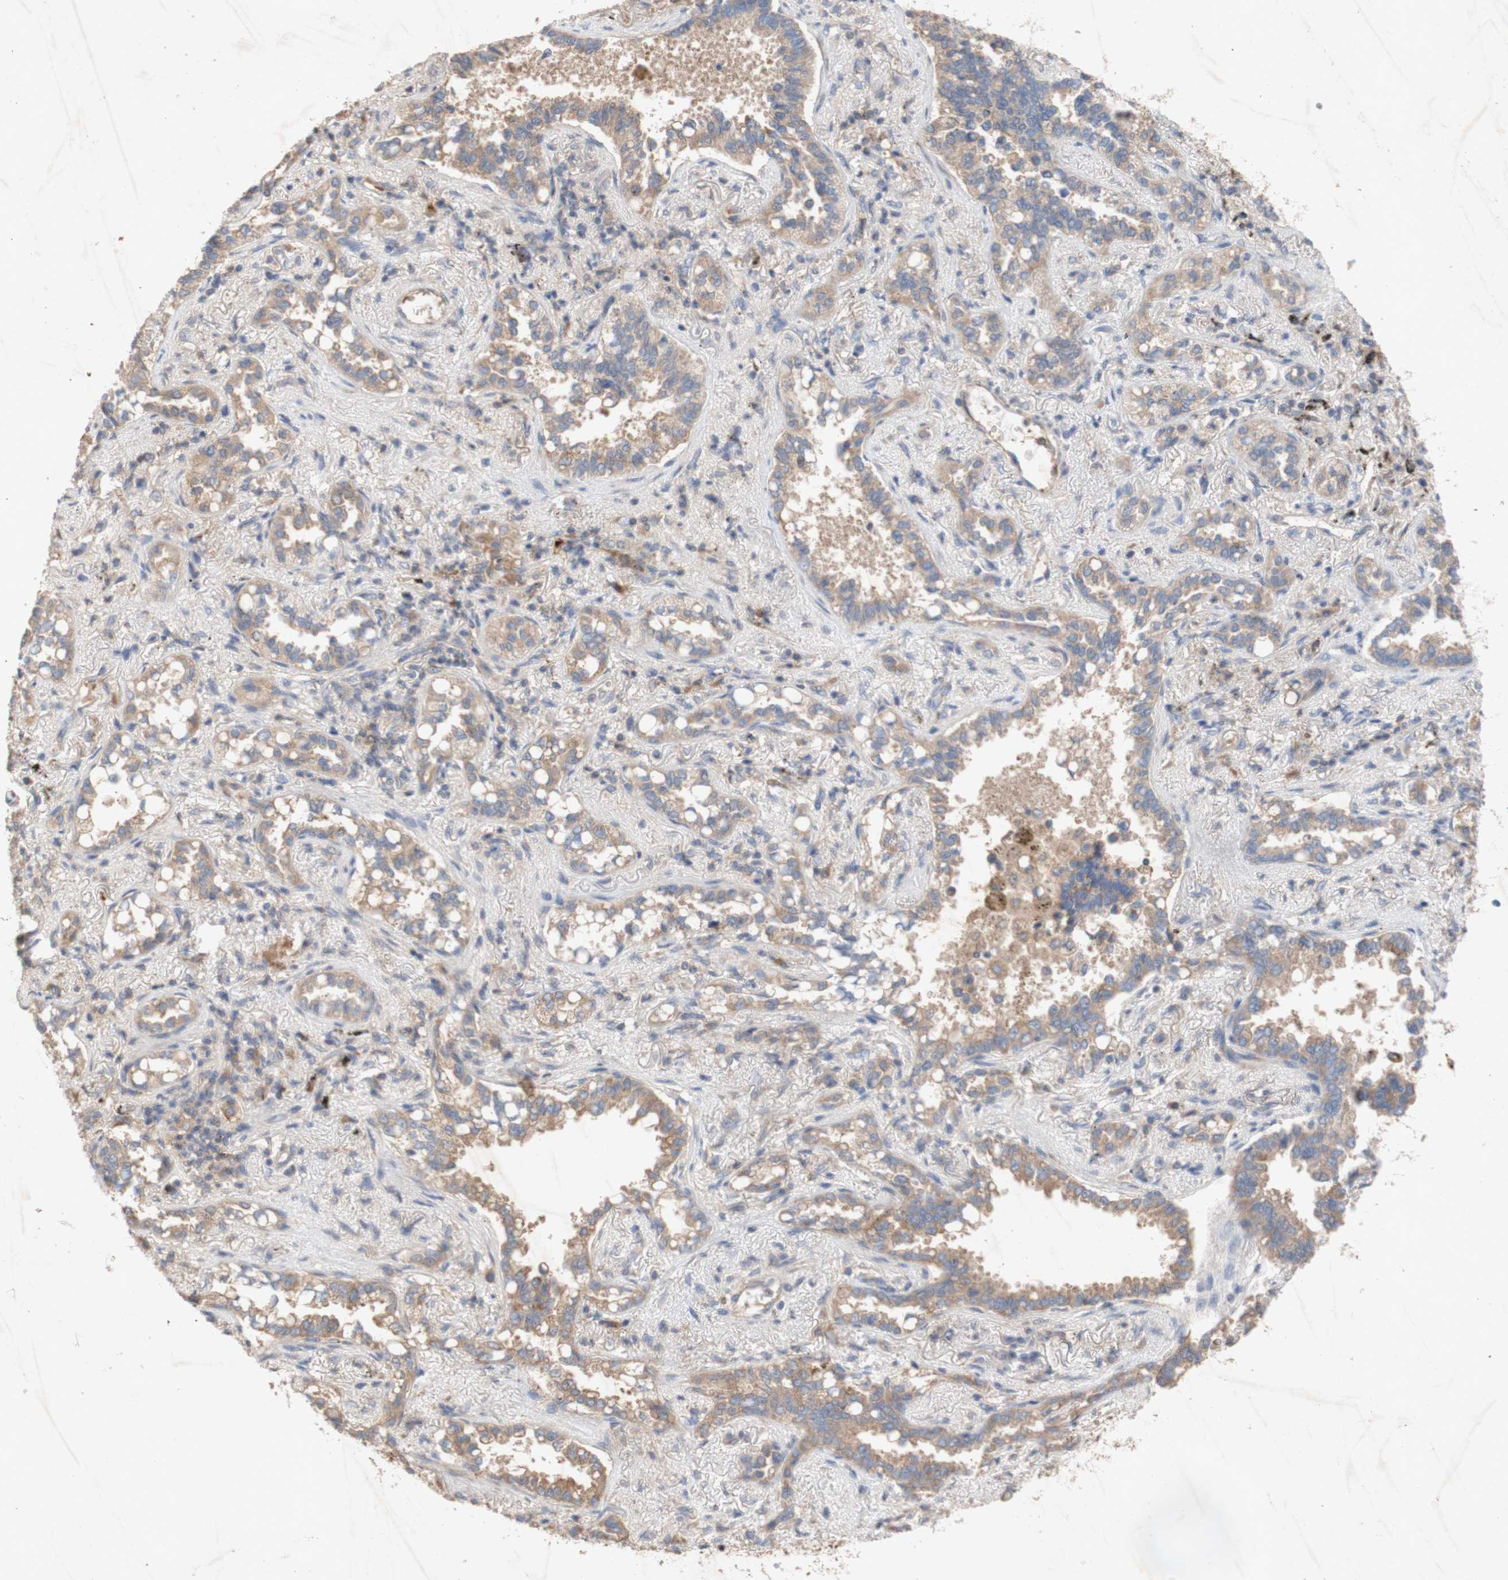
{"staining": {"intensity": "weak", "quantity": "25%-75%", "location": "cytoplasmic/membranous"}, "tissue": "lung cancer", "cell_type": "Tumor cells", "image_type": "cancer", "snomed": [{"axis": "morphology", "description": "Normal tissue, NOS"}, {"axis": "morphology", "description": "Adenocarcinoma, NOS"}, {"axis": "topography", "description": "Lung"}], "caption": "Weak cytoplasmic/membranous staining for a protein is present in about 25%-75% of tumor cells of lung cancer (adenocarcinoma) using immunohistochemistry (IHC).", "gene": "EIF2S3", "patient": {"sex": "male", "age": 59}}